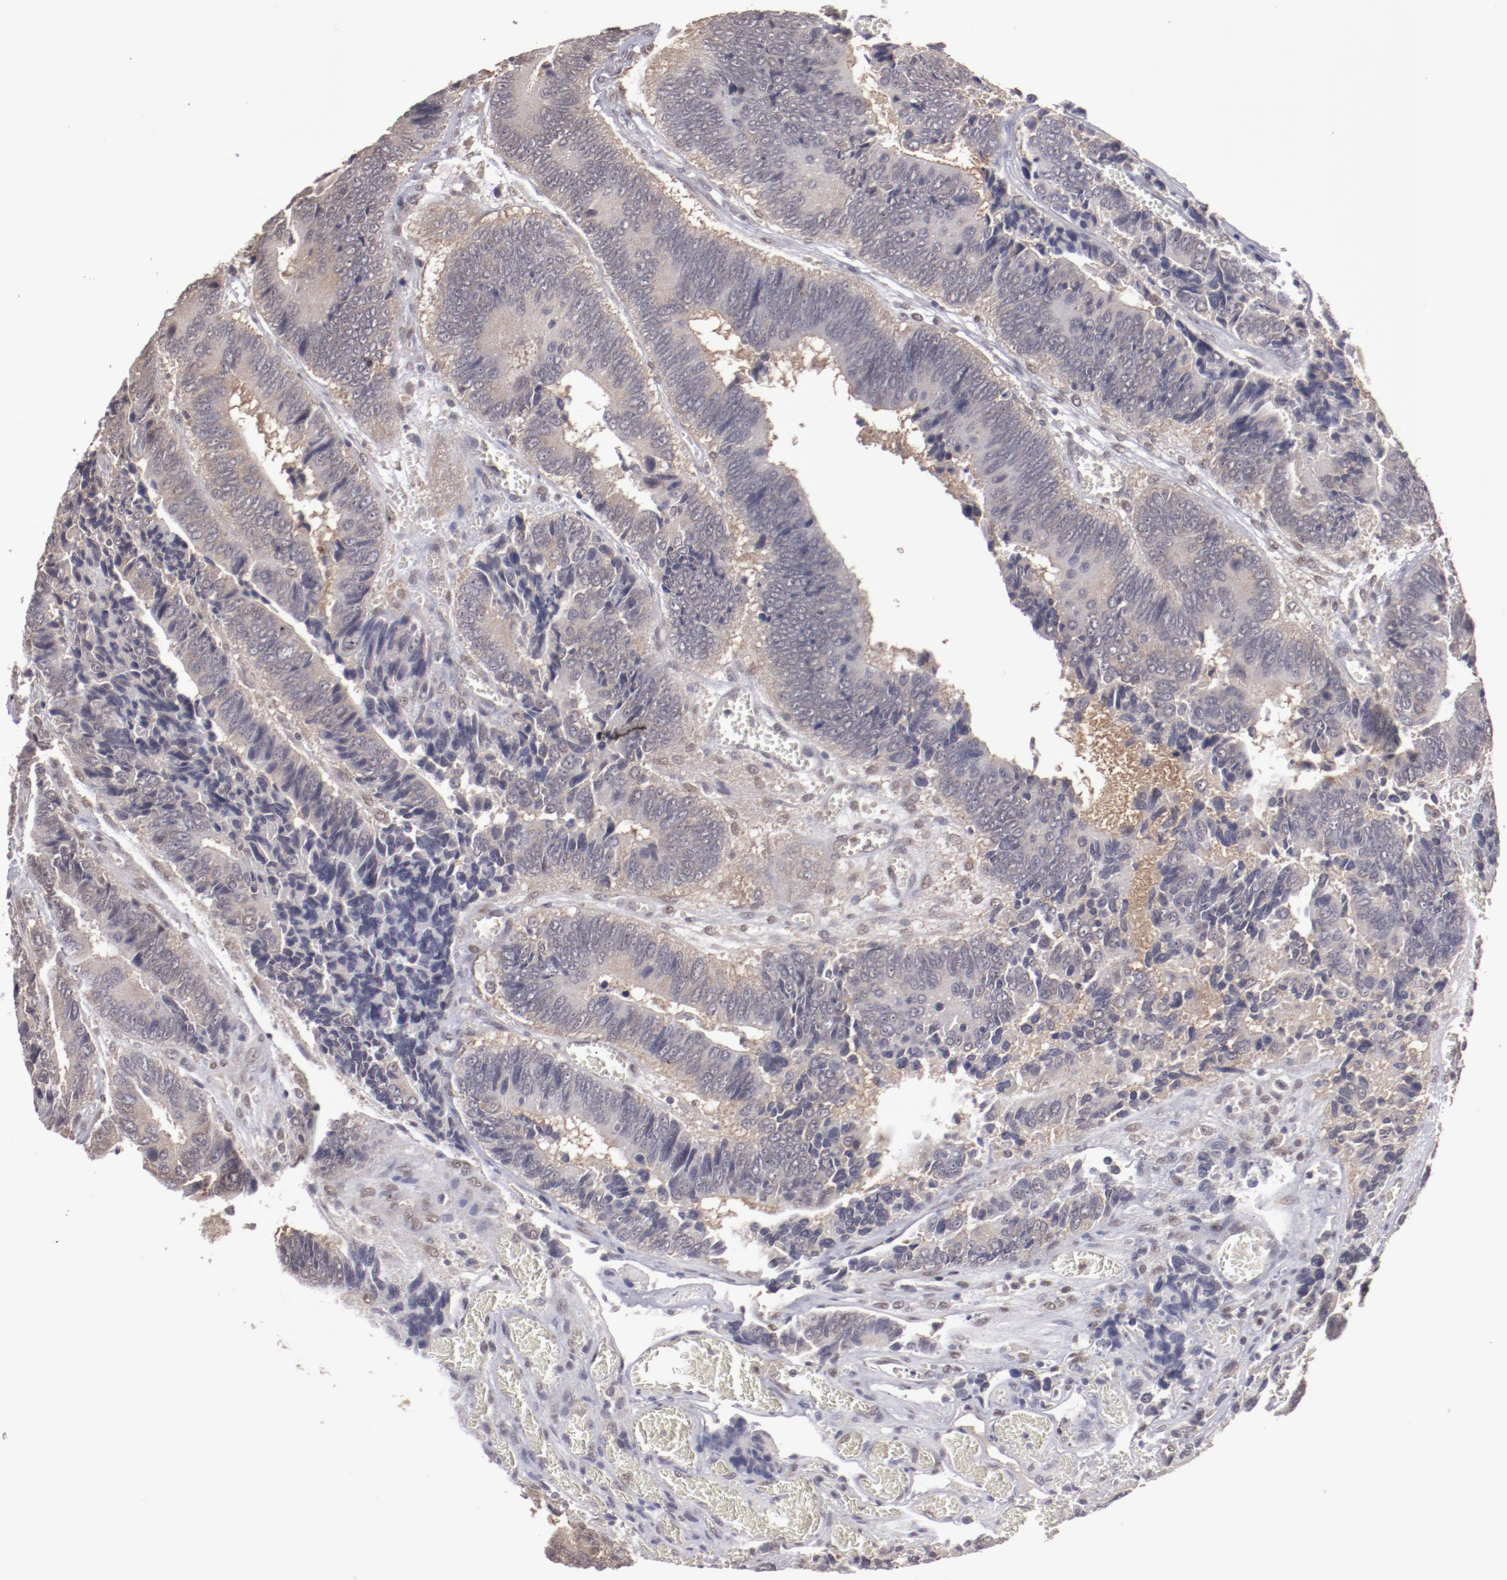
{"staining": {"intensity": "weak", "quantity": "25%-75%", "location": "cytoplasmic/membranous"}, "tissue": "colorectal cancer", "cell_type": "Tumor cells", "image_type": "cancer", "snomed": [{"axis": "morphology", "description": "Adenocarcinoma, NOS"}, {"axis": "topography", "description": "Colon"}], "caption": "Weak cytoplasmic/membranous staining is seen in about 25%-75% of tumor cells in colorectal cancer (adenocarcinoma). Ihc stains the protein in brown and the nuclei are stained blue.", "gene": "ARNT", "patient": {"sex": "male", "age": 72}}